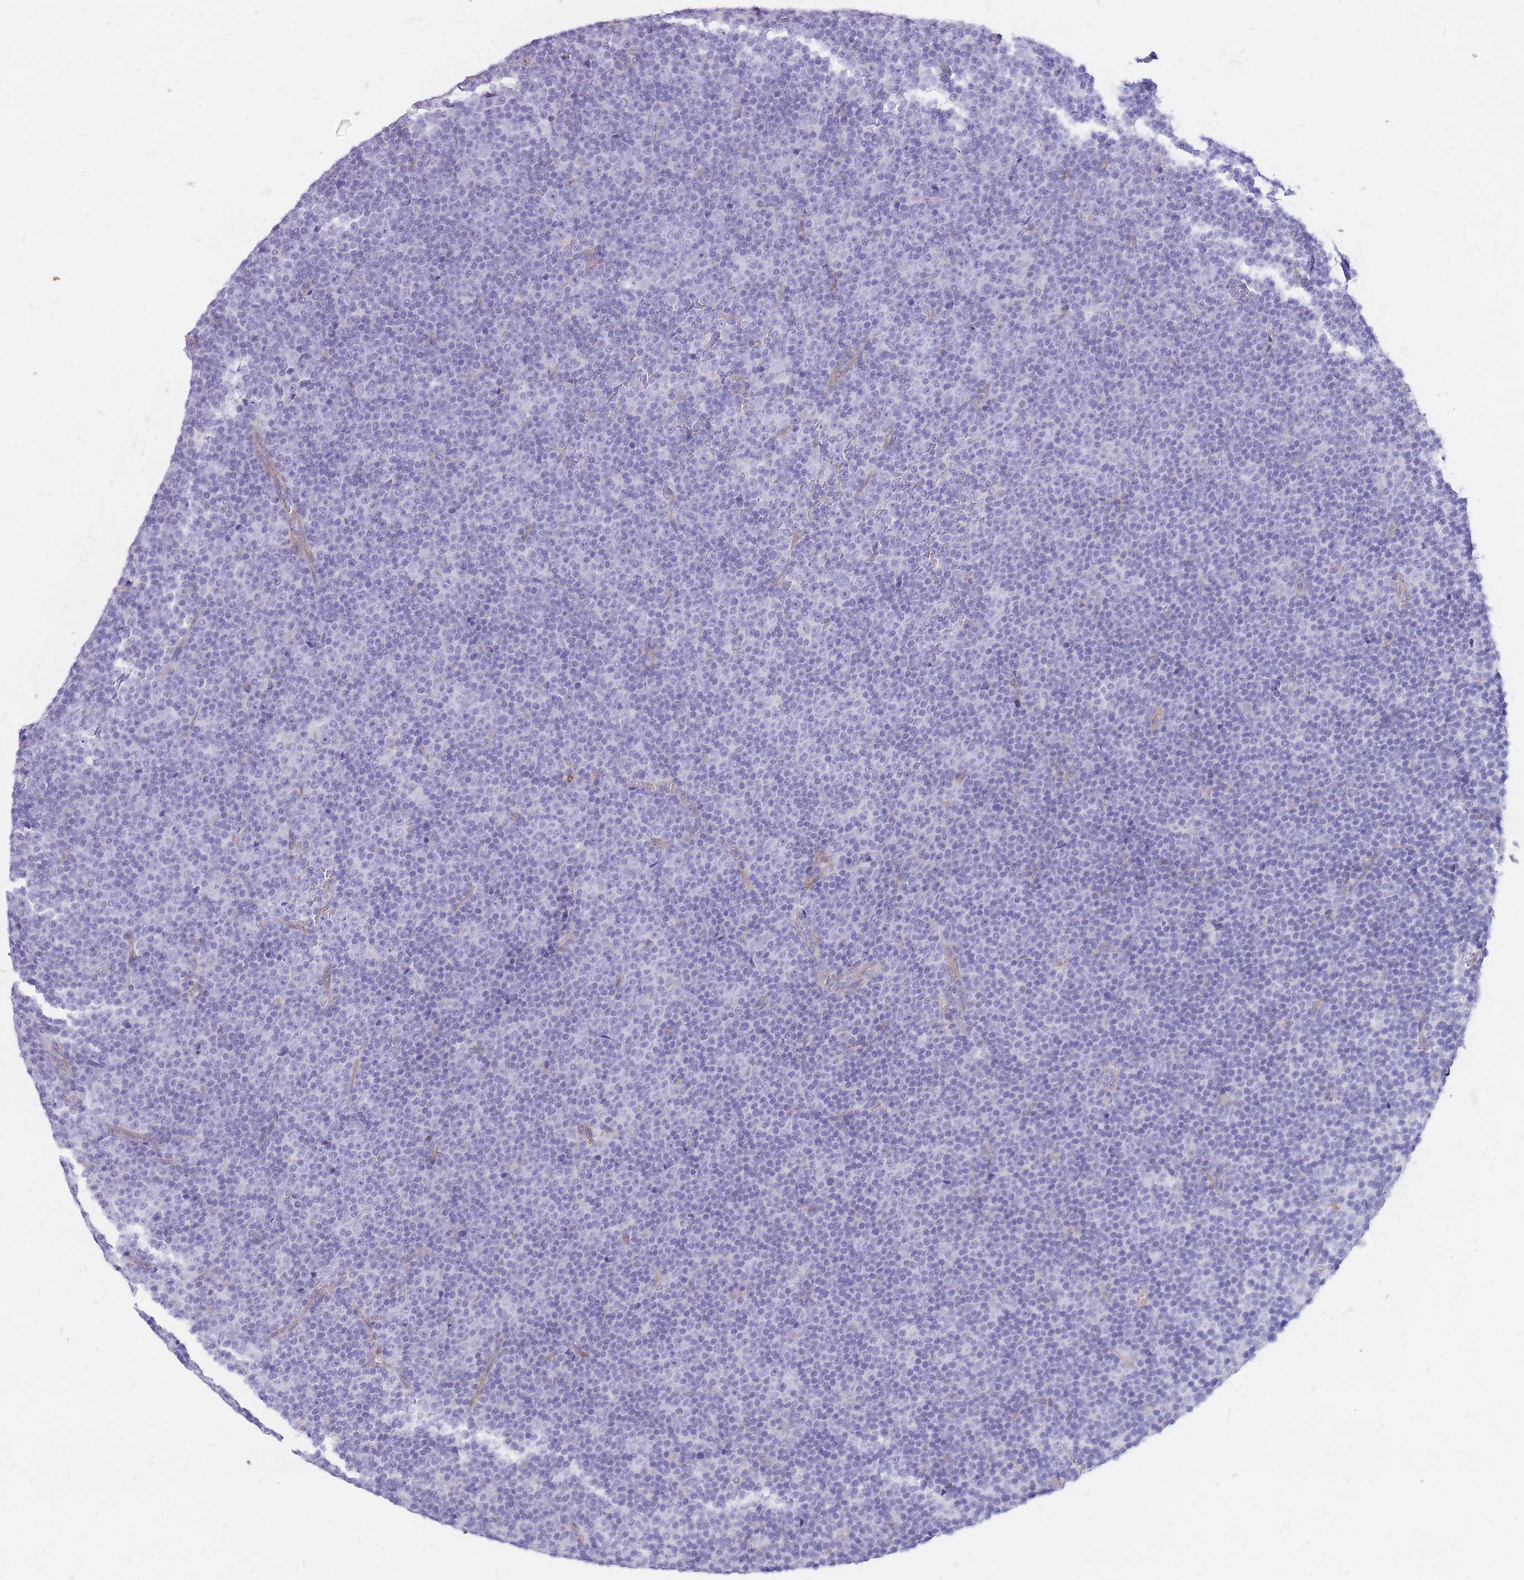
{"staining": {"intensity": "negative", "quantity": "none", "location": "none"}, "tissue": "lymphoma", "cell_type": "Tumor cells", "image_type": "cancer", "snomed": [{"axis": "morphology", "description": "Malignant lymphoma, non-Hodgkin's type, Low grade"}, {"axis": "topography", "description": "Lymph node"}], "caption": "This is an IHC image of human low-grade malignant lymphoma, non-Hodgkin's type. There is no staining in tumor cells.", "gene": "MTSS2", "patient": {"sex": "female", "age": 67}}